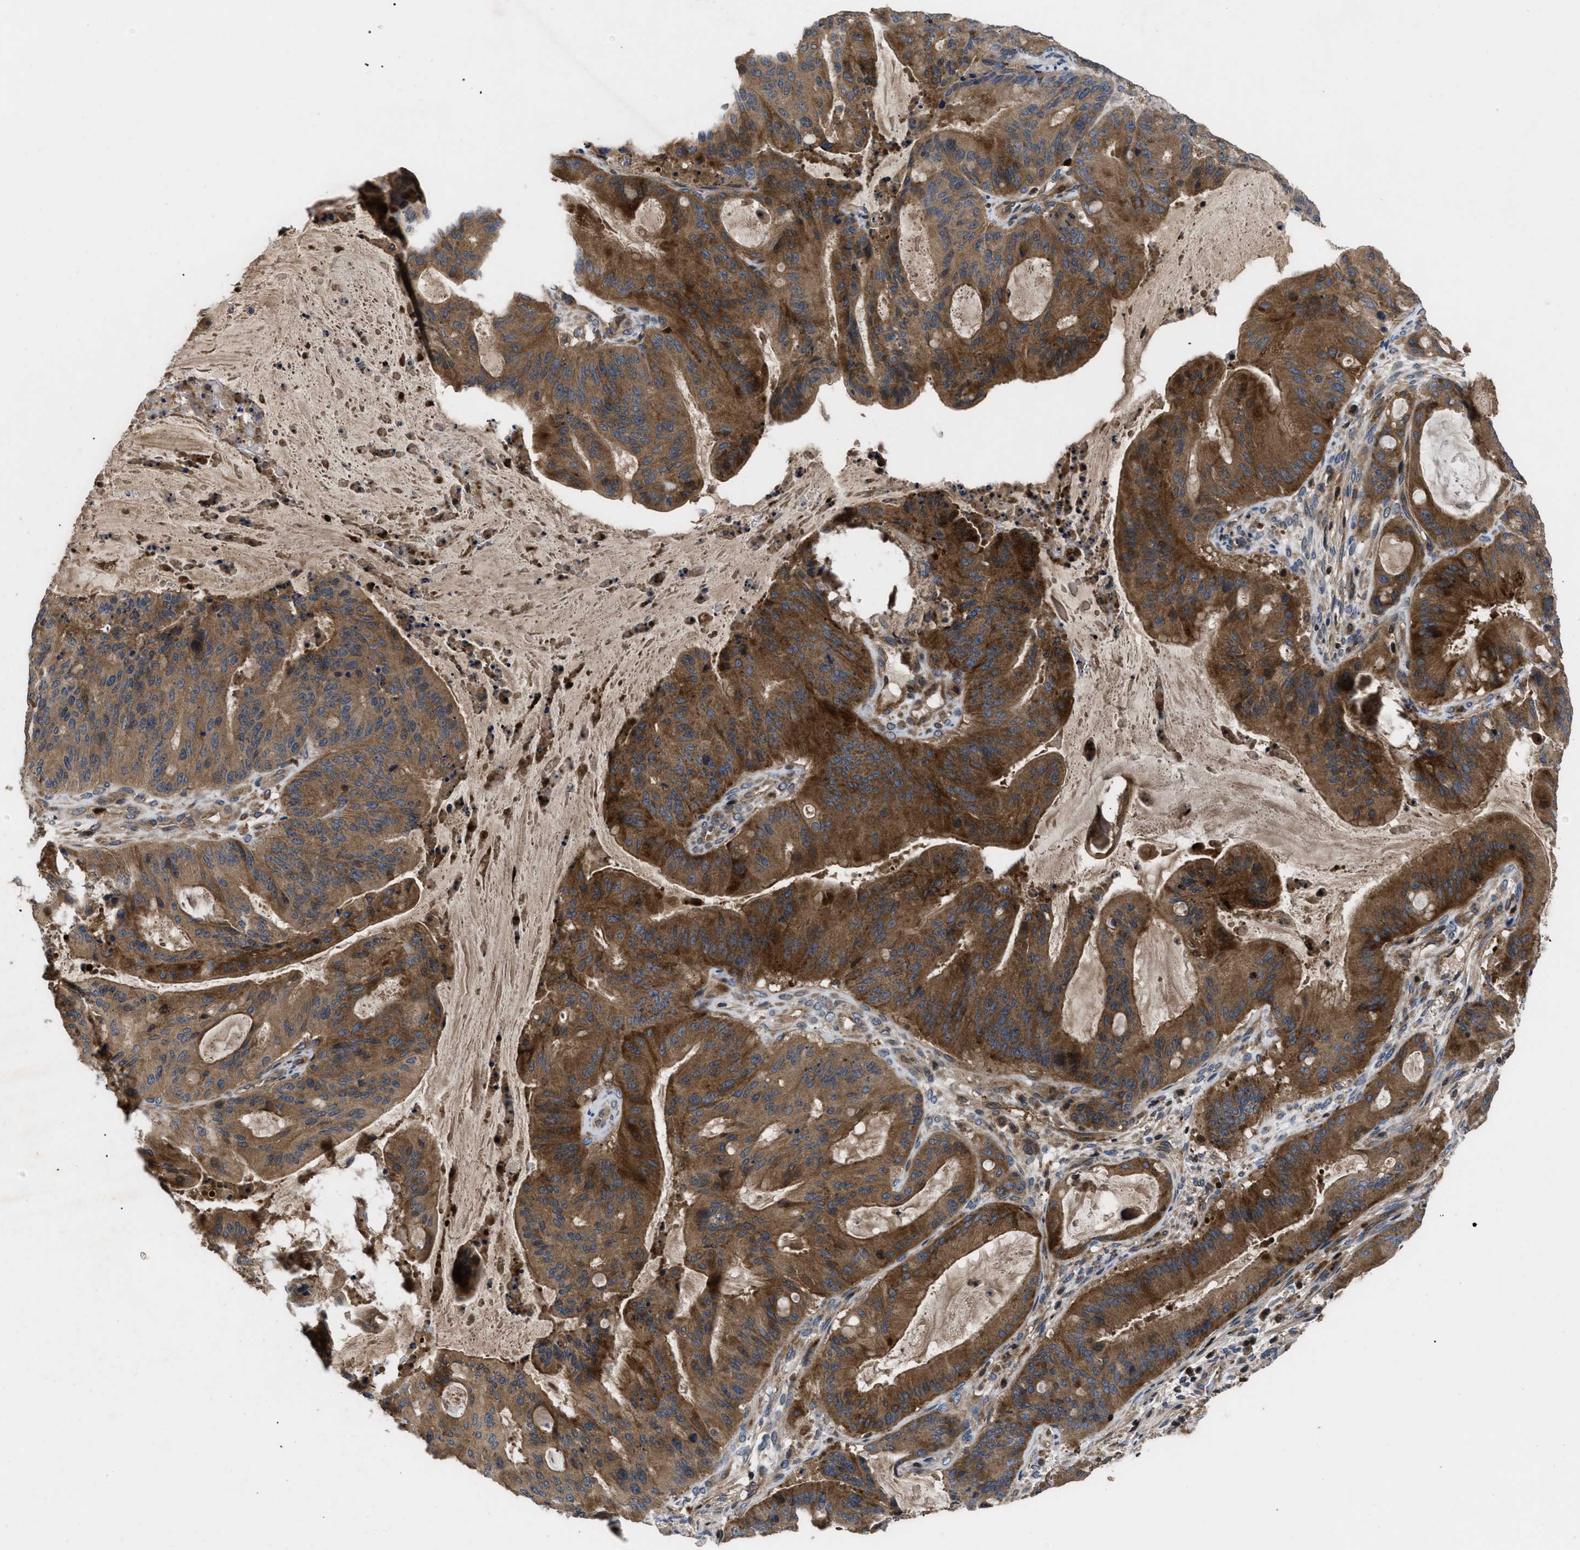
{"staining": {"intensity": "strong", "quantity": ">75%", "location": "cytoplasmic/membranous"}, "tissue": "liver cancer", "cell_type": "Tumor cells", "image_type": "cancer", "snomed": [{"axis": "morphology", "description": "Normal tissue, NOS"}, {"axis": "morphology", "description": "Cholangiocarcinoma"}, {"axis": "topography", "description": "Liver"}, {"axis": "topography", "description": "Peripheral nerve tissue"}], "caption": "Immunohistochemical staining of liver cholangiocarcinoma reveals high levels of strong cytoplasmic/membranous staining in about >75% of tumor cells. (DAB IHC with brightfield microscopy, high magnification).", "gene": "YBEY", "patient": {"sex": "female", "age": 73}}